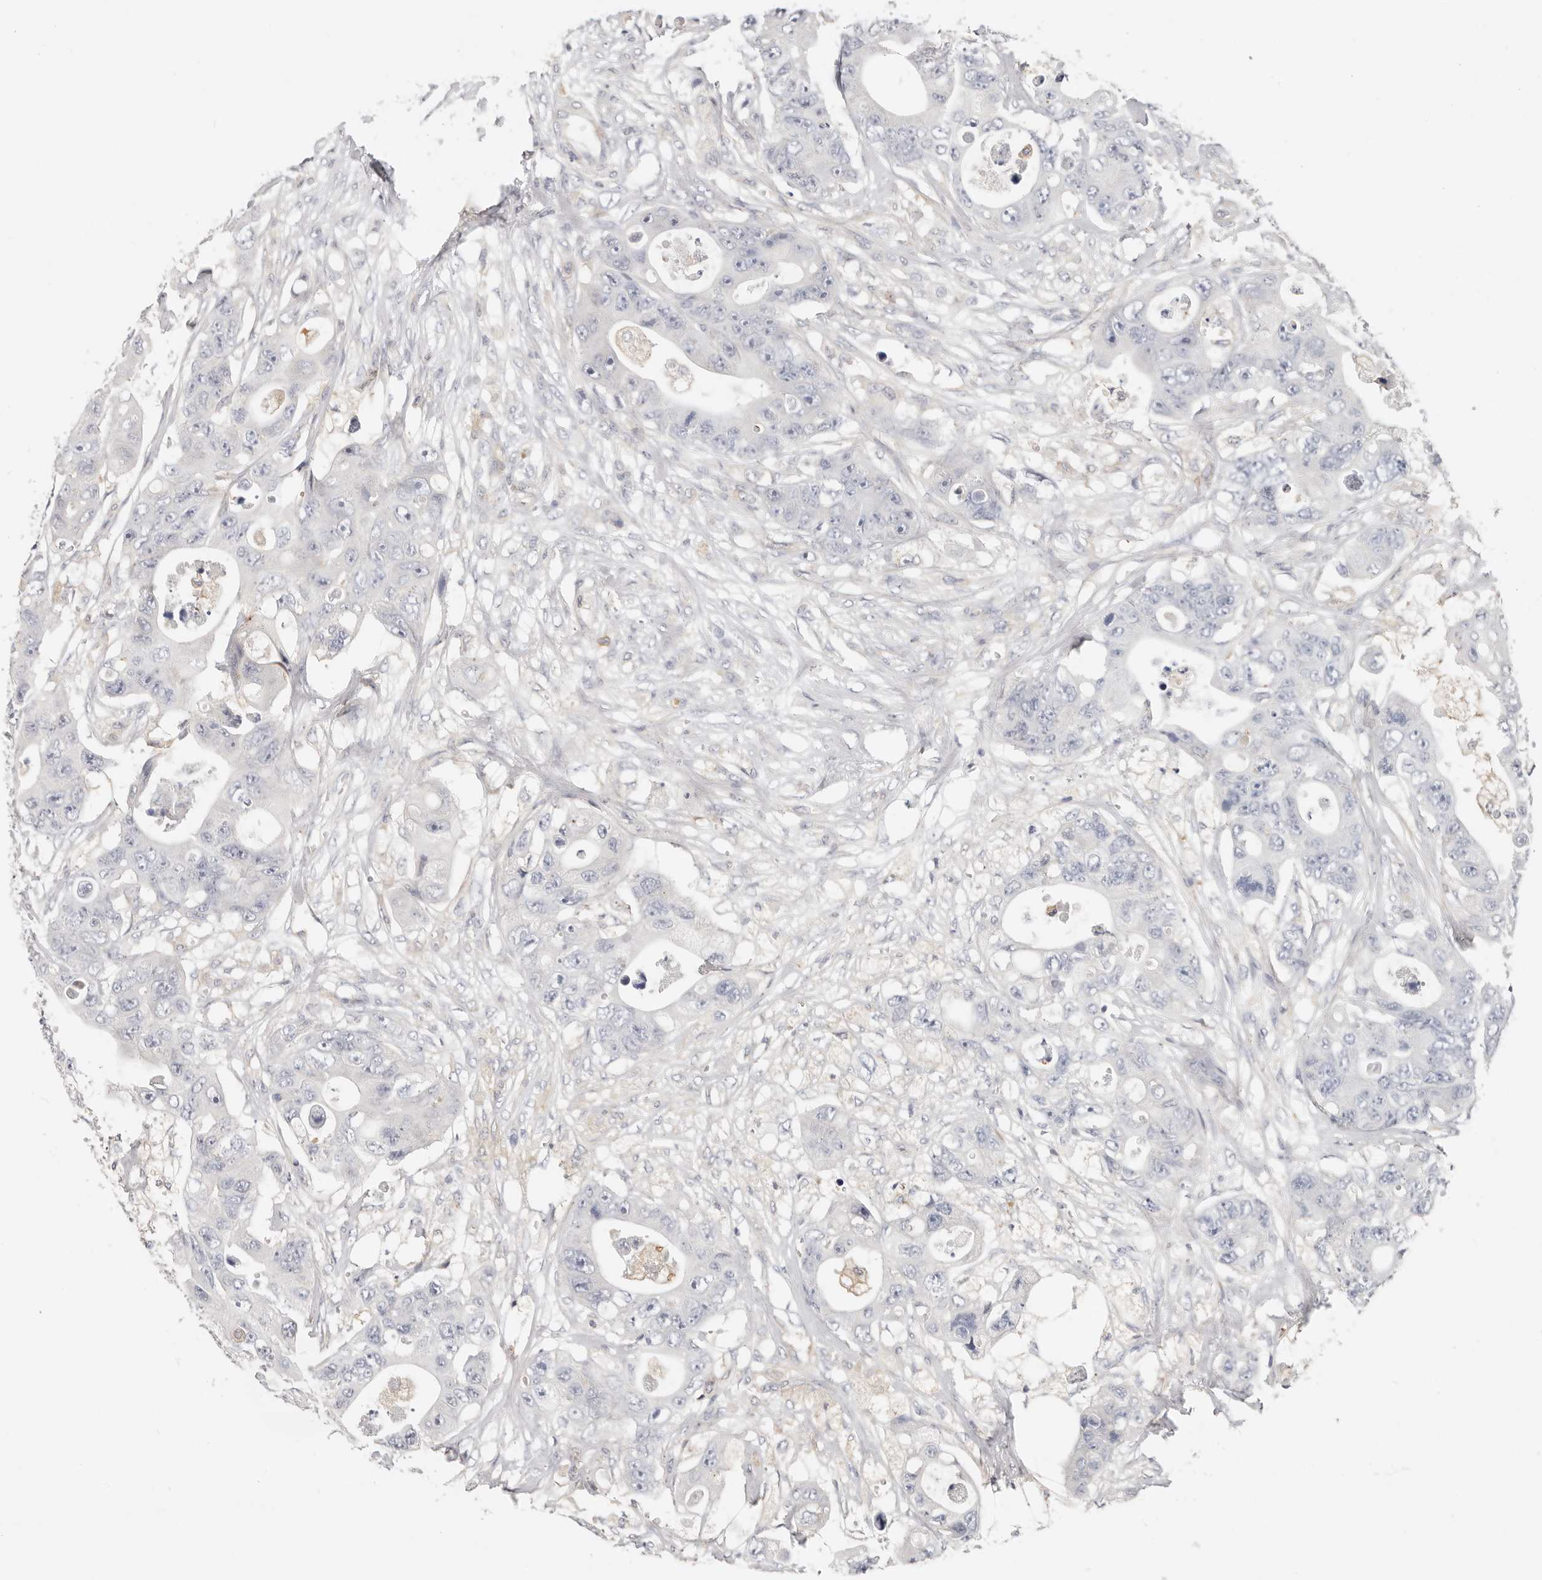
{"staining": {"intensity": "negative", "quantity": "none", "location": "none"}, "tissue": "colorectal cancer", "cell_type": "Tumor cells", "image_type": "cancer", "snomed": [{"axis": "morphology", "description": "Adenocarcinoma, NOS"}, {"axis": "topography", "description": "Colon"}], "caption": "The immunohistochemistry image has no significant staining in tumor cells of colorectal cancer tissue. (DAB immunohistochemistry (IHC), high magnification).", "gene": "TMEM63B", "patient": {"sex": "female", "age": 46}}